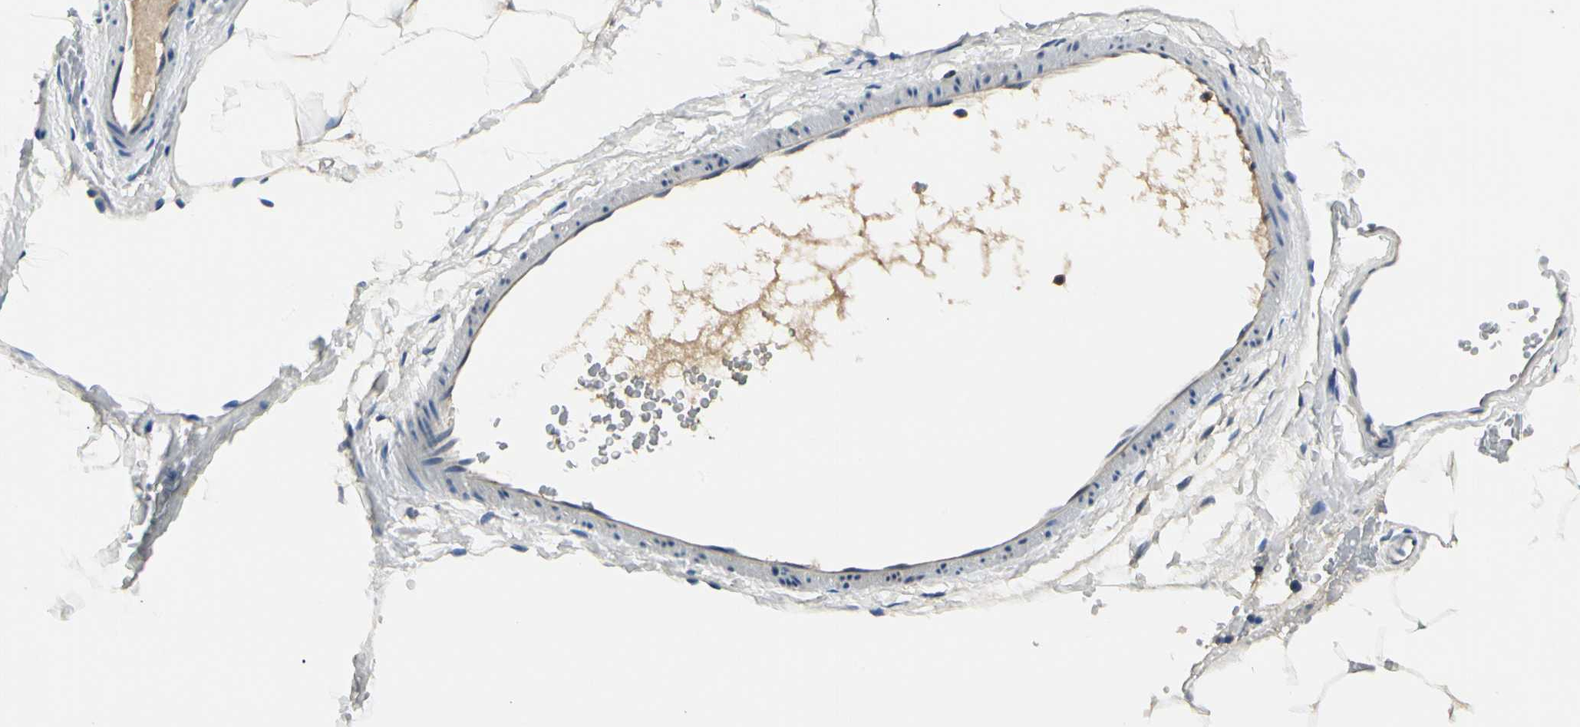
{"staining": {"intensity": "weak", "quantity": ">75%", "location": "cytoplasmic/membranous"}, "tissue": "adipose tissue", "cell_type": "Adipocytes", "image_type": "normal", "snomed": [{"axis": "morphology", "description": "Normal tissue, NOS"}, {"axis": "topography", "description": "Breast"}, {"axis": "topography", "description": "Adipose tissue"}], "caption": "High-magnification brightfield microscopy of unremarkable adipose tissue stained with DAB (3,3'-diaminobenzidine) (brown) and counterstained with hematoxylin (blue). adipocytes exhibit weak cytoplasmic/membranous staining is appreciated in approximately>75% of cells. (Stains: DAB in brown, nuclei in blue, Microscopy: brightfield microscopy at high magnification).", "gene": "TGFBR3", "patient": {"sex": "female", "age": 25}}